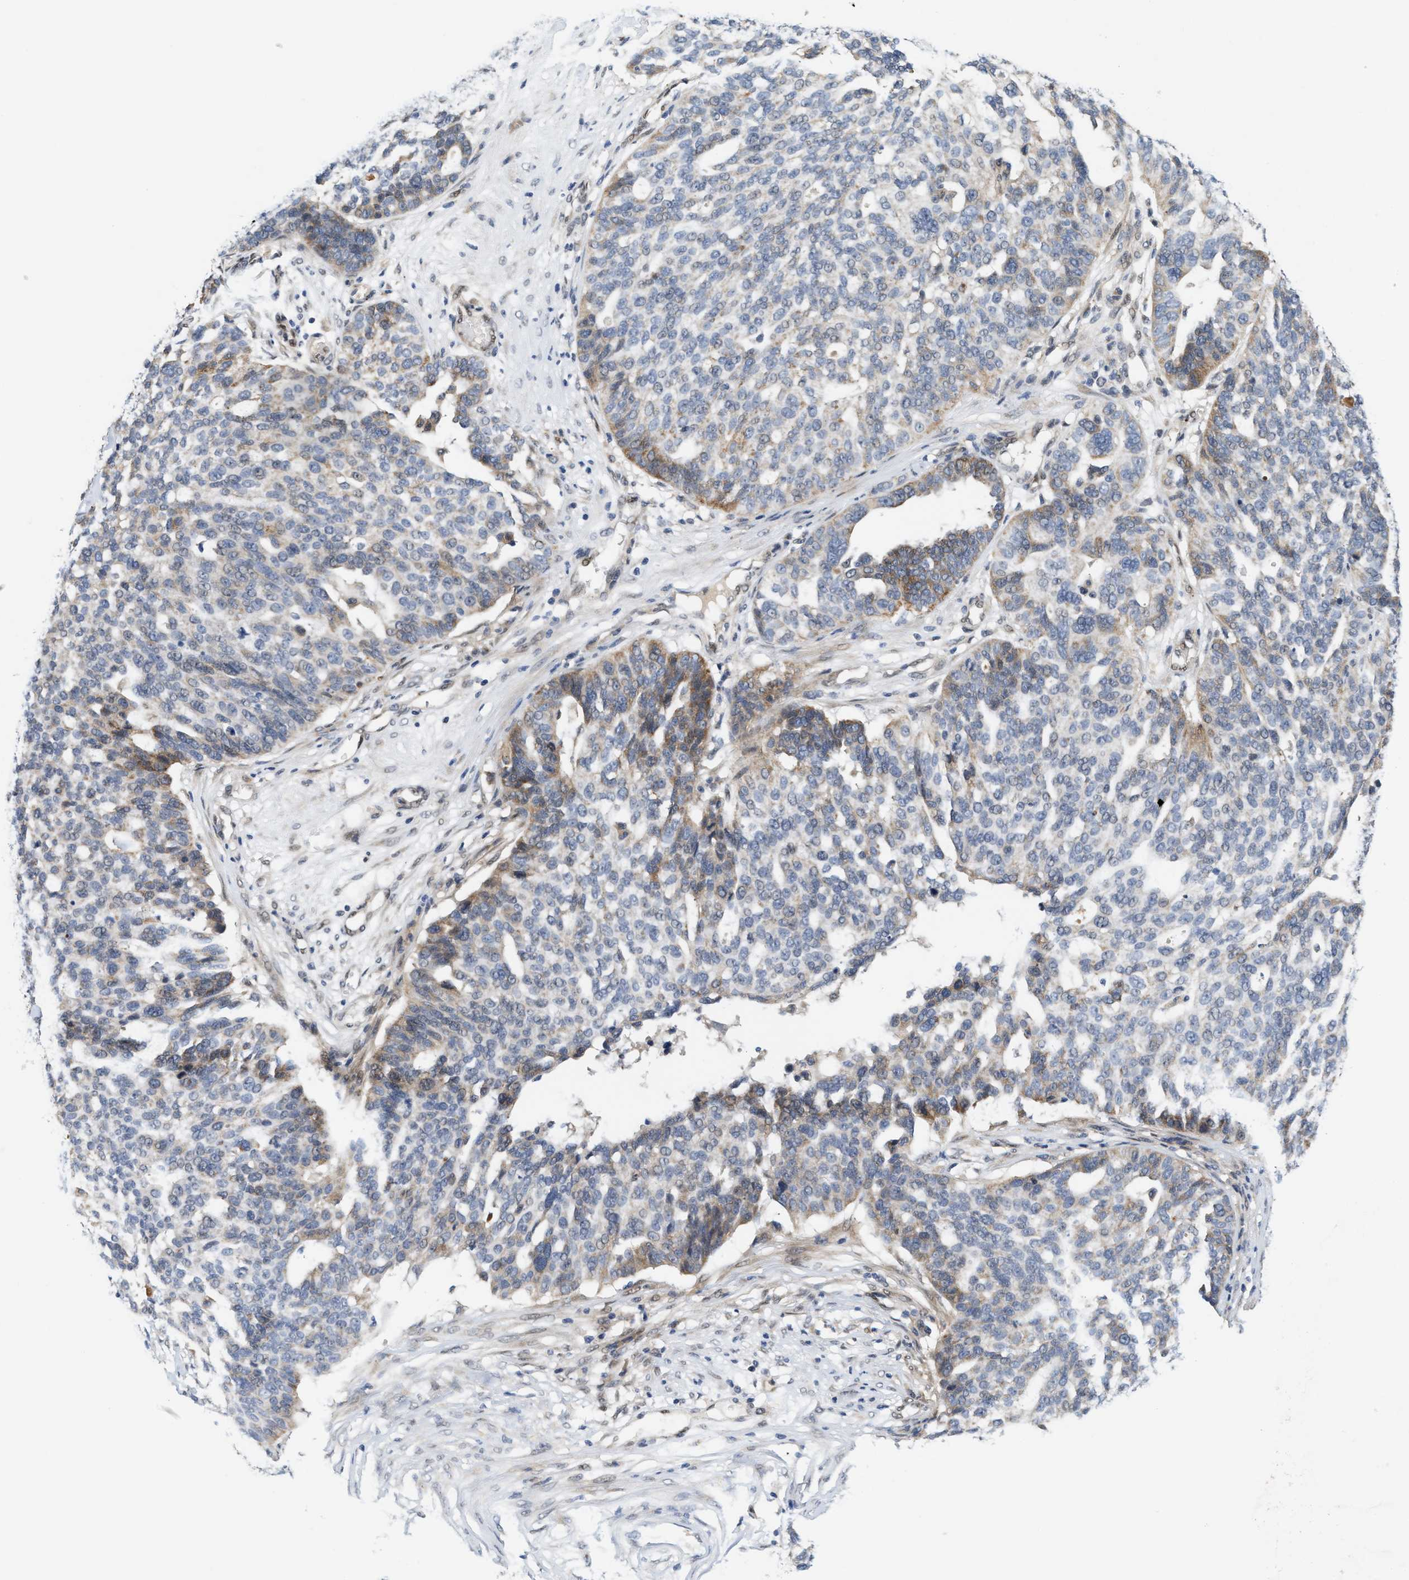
{"staining": {"intensity": "moderate", "quantity": "<25%", "location": "cytoplasmic/membranous"}, "tissue": "ovarian cancer", "cell_type": "Tumor cells", "image_type": "cancer", "snomed": [{"axis": "morphology", "description": "Cystadenocarcinoma, serous, NOS"}, {"axis": "topography", "description": "Ovary"}], "caption": "Ovarian serous cystadenocarcinoma tissue shows moderate cytoplasmic/membranous staining in about <25% of tumor cells, visualized by immunohistochemistry. (DAB IHC with brightfield microscopy, high magnification).", "gene": "TCF4", "patient": {"sex": "female", "age": 59}}